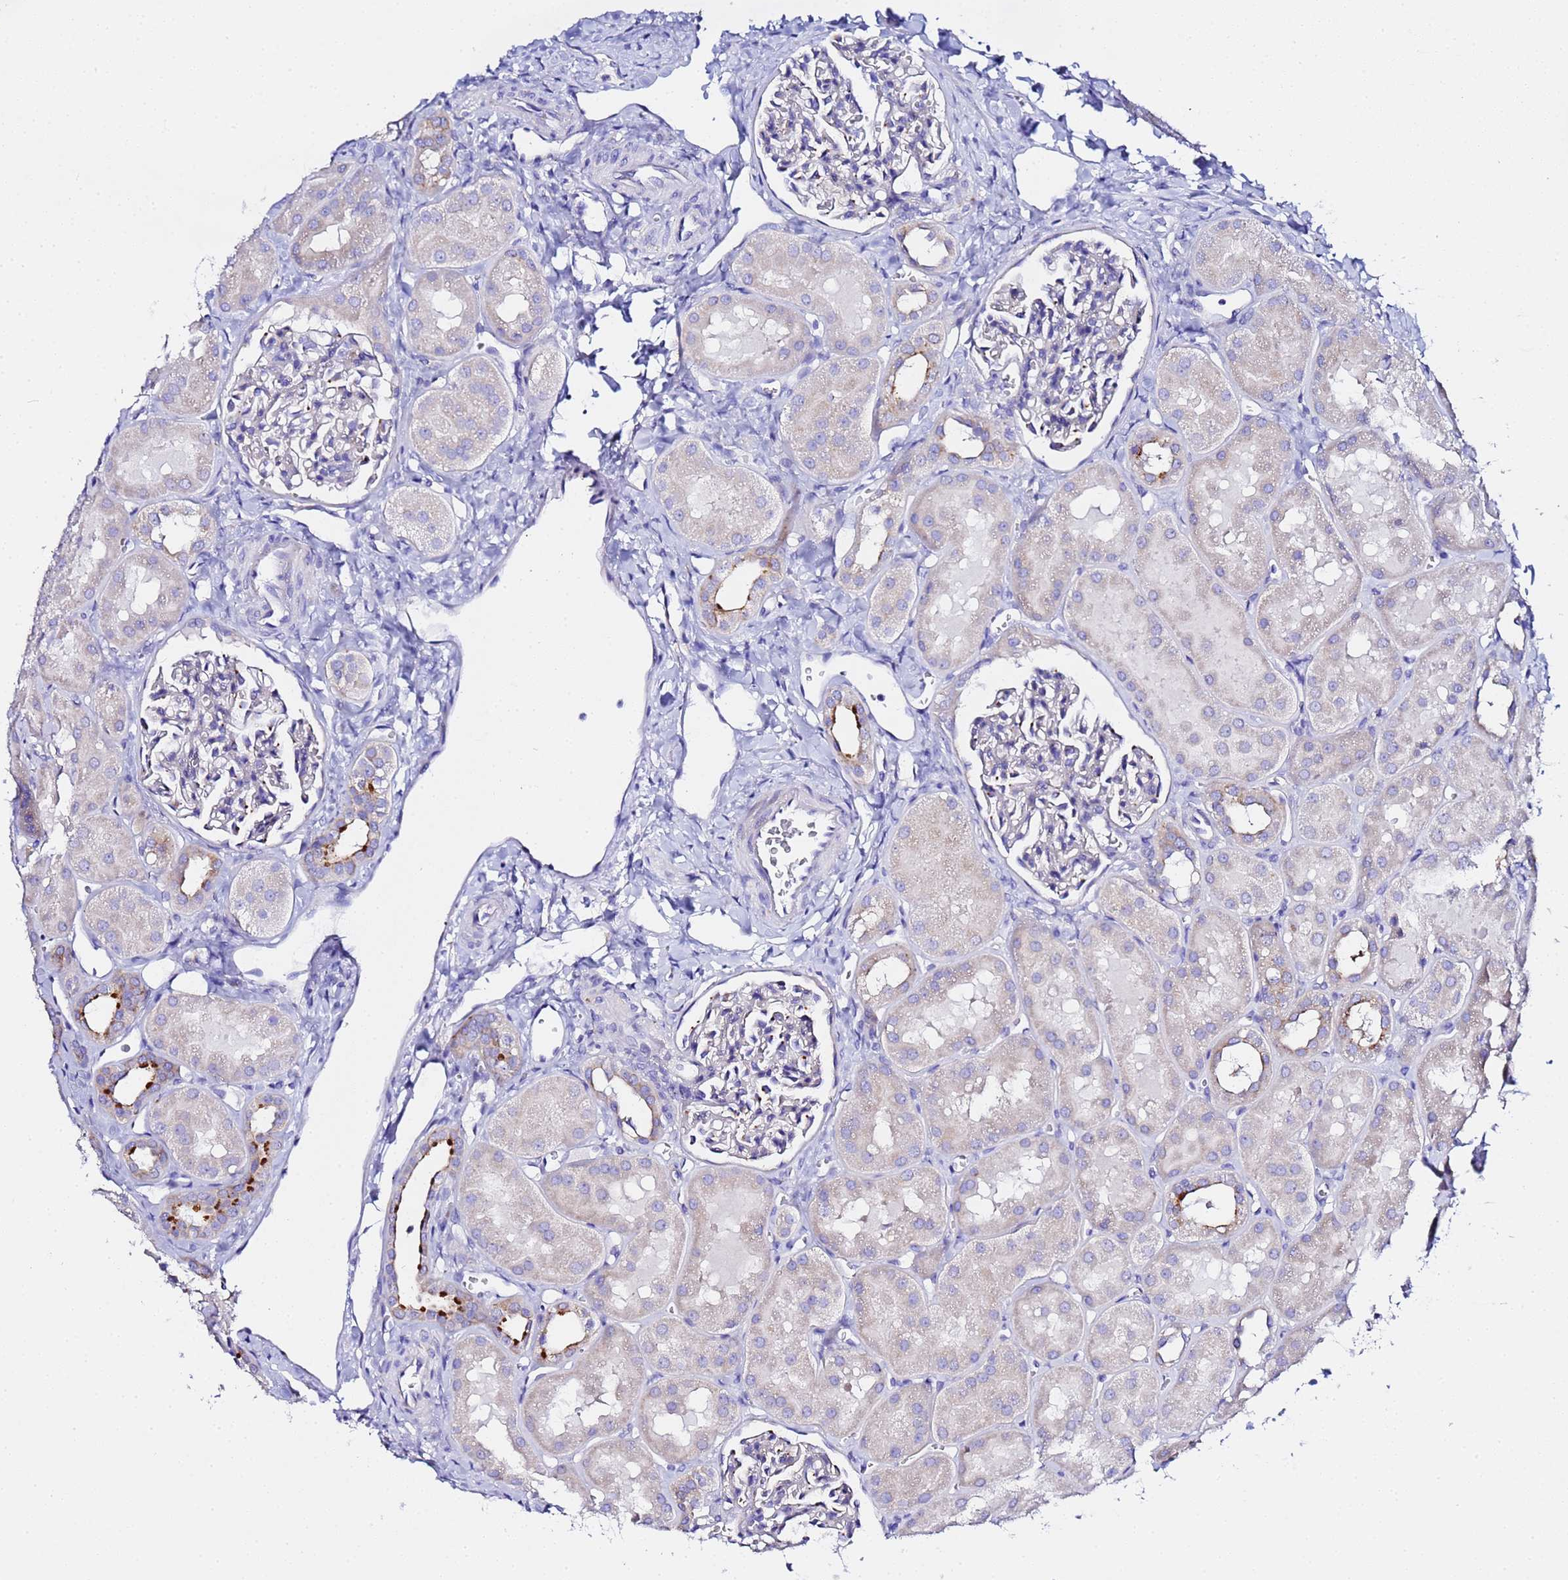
{"staining": {"intensity": "strong", "quantity": "<25%", "location": "cytoplasmic/membranous"}, "tissue": "kidney", "cell_type": "Cells in glomeruli", "image_type": "normal", "snomed": [{"axis": "morphology", "description": "Normal tissue, NOS"}, {"axis": "topography", "description": "Kidney"}, {"axis": "topography", "description": "Urinary bladder"}], "caption": "Strong cytoplasmic/membranous protein expression is present in about <25% of cells in glomeruli in kidney.", "gene": "VTI1B", "patient": {"sex": "male", "age": 16}}